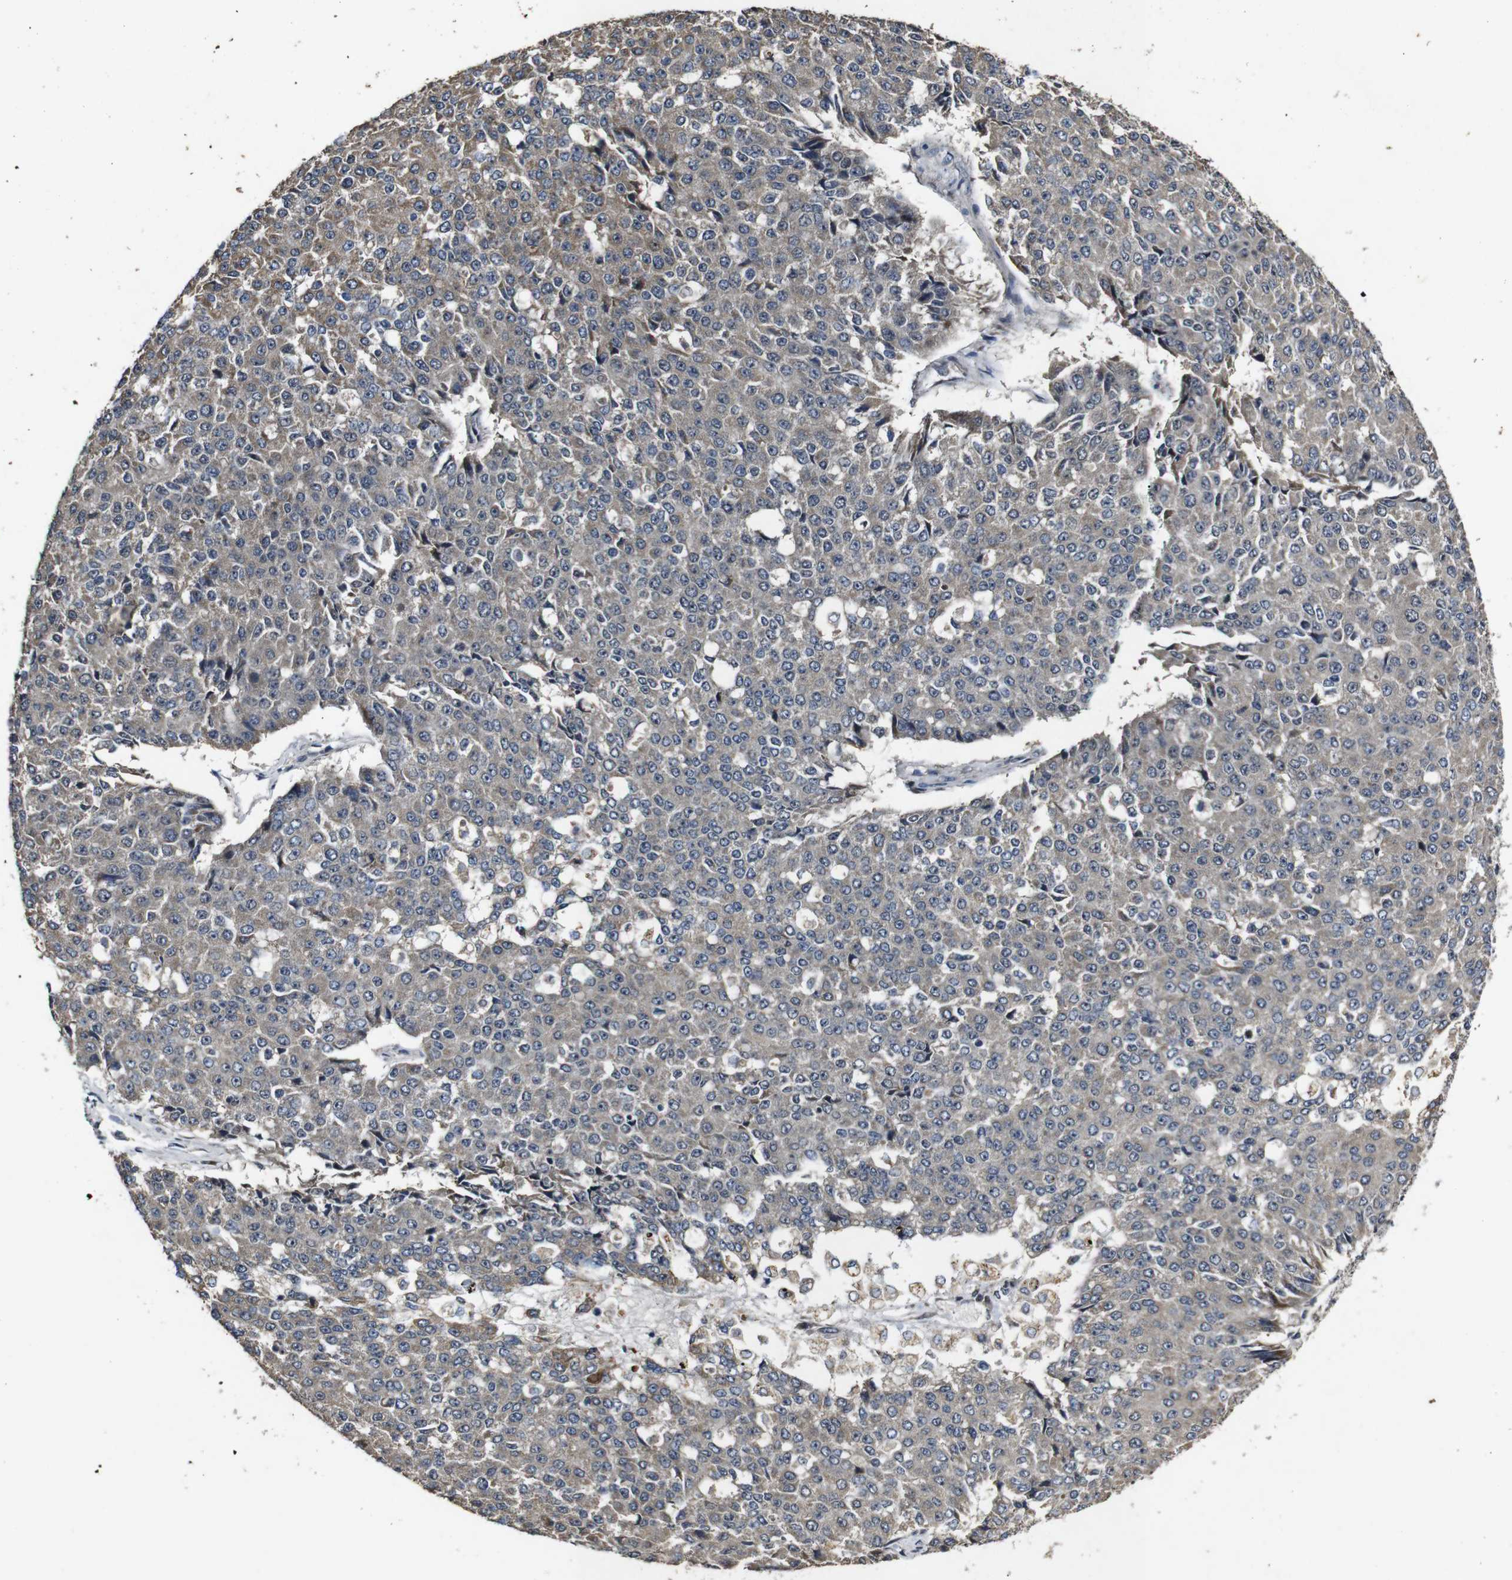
{"staining": {"intensity": "weak", "quantity": "25%-75%", "location": "cytoplasmic/membranous"}, "tissue": "pancreatic cancer", "cell_type": "Tumor cells", "image_type": "cancer", "snomed": [{"axis": "morphology", "description": "Adenocarcinoma, NOS"}, {"axis": "topography", "description": "Pancreas"}], "caption": "Protein analysis of pancreatic adenocarcinoma tissue demonstrates weak cytoplasmic/membranous expression in approximately 25%-75% of tumor cells.", "gene": "MAGI2", "patient": {"sex": "male", "age": 50}}